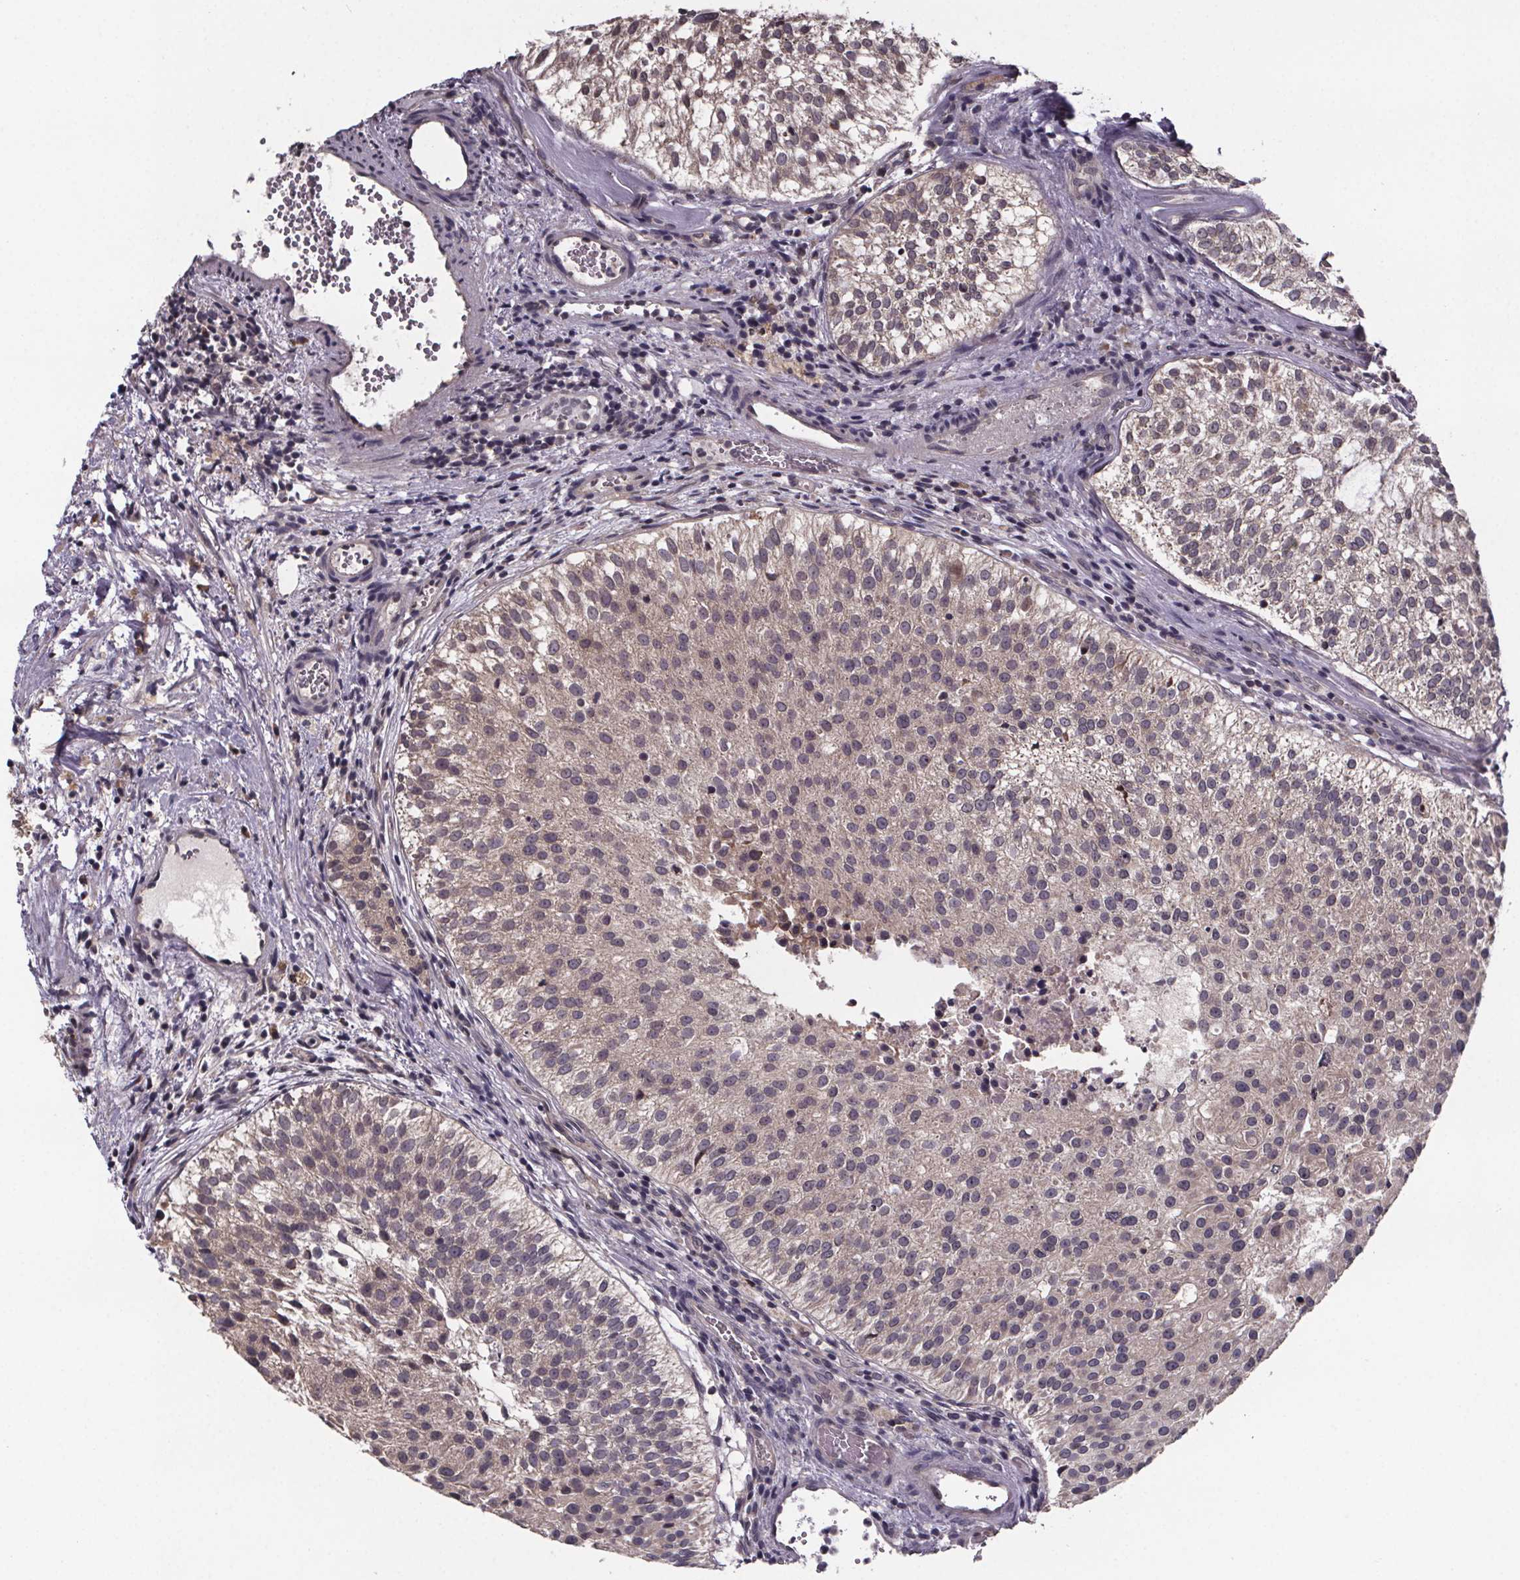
{"staining": {"intensity": "weak", "quantity": ">75%", "location": "cytoplasmic/membranous"}, "tissue": "urothelial cancer", "cell_type": "Tumor cells", "image_type": "cancer", "snomed": [{"axis": "morphology", "description": "Urothelial carcinoma, Low grade"}, {"axis": "topography", "description": "Urinary bladder"}], "caption": "DAB (3,3'-diaminobenzidine) immunohistochemical staining of human low-grade urothelial carcinoma demonstrates weak cytoplasmic/membranous protein expression in approximately >75% of tumor cells.", "gene": "SAT1", "patient": {"sex": "female", "age": 87}}